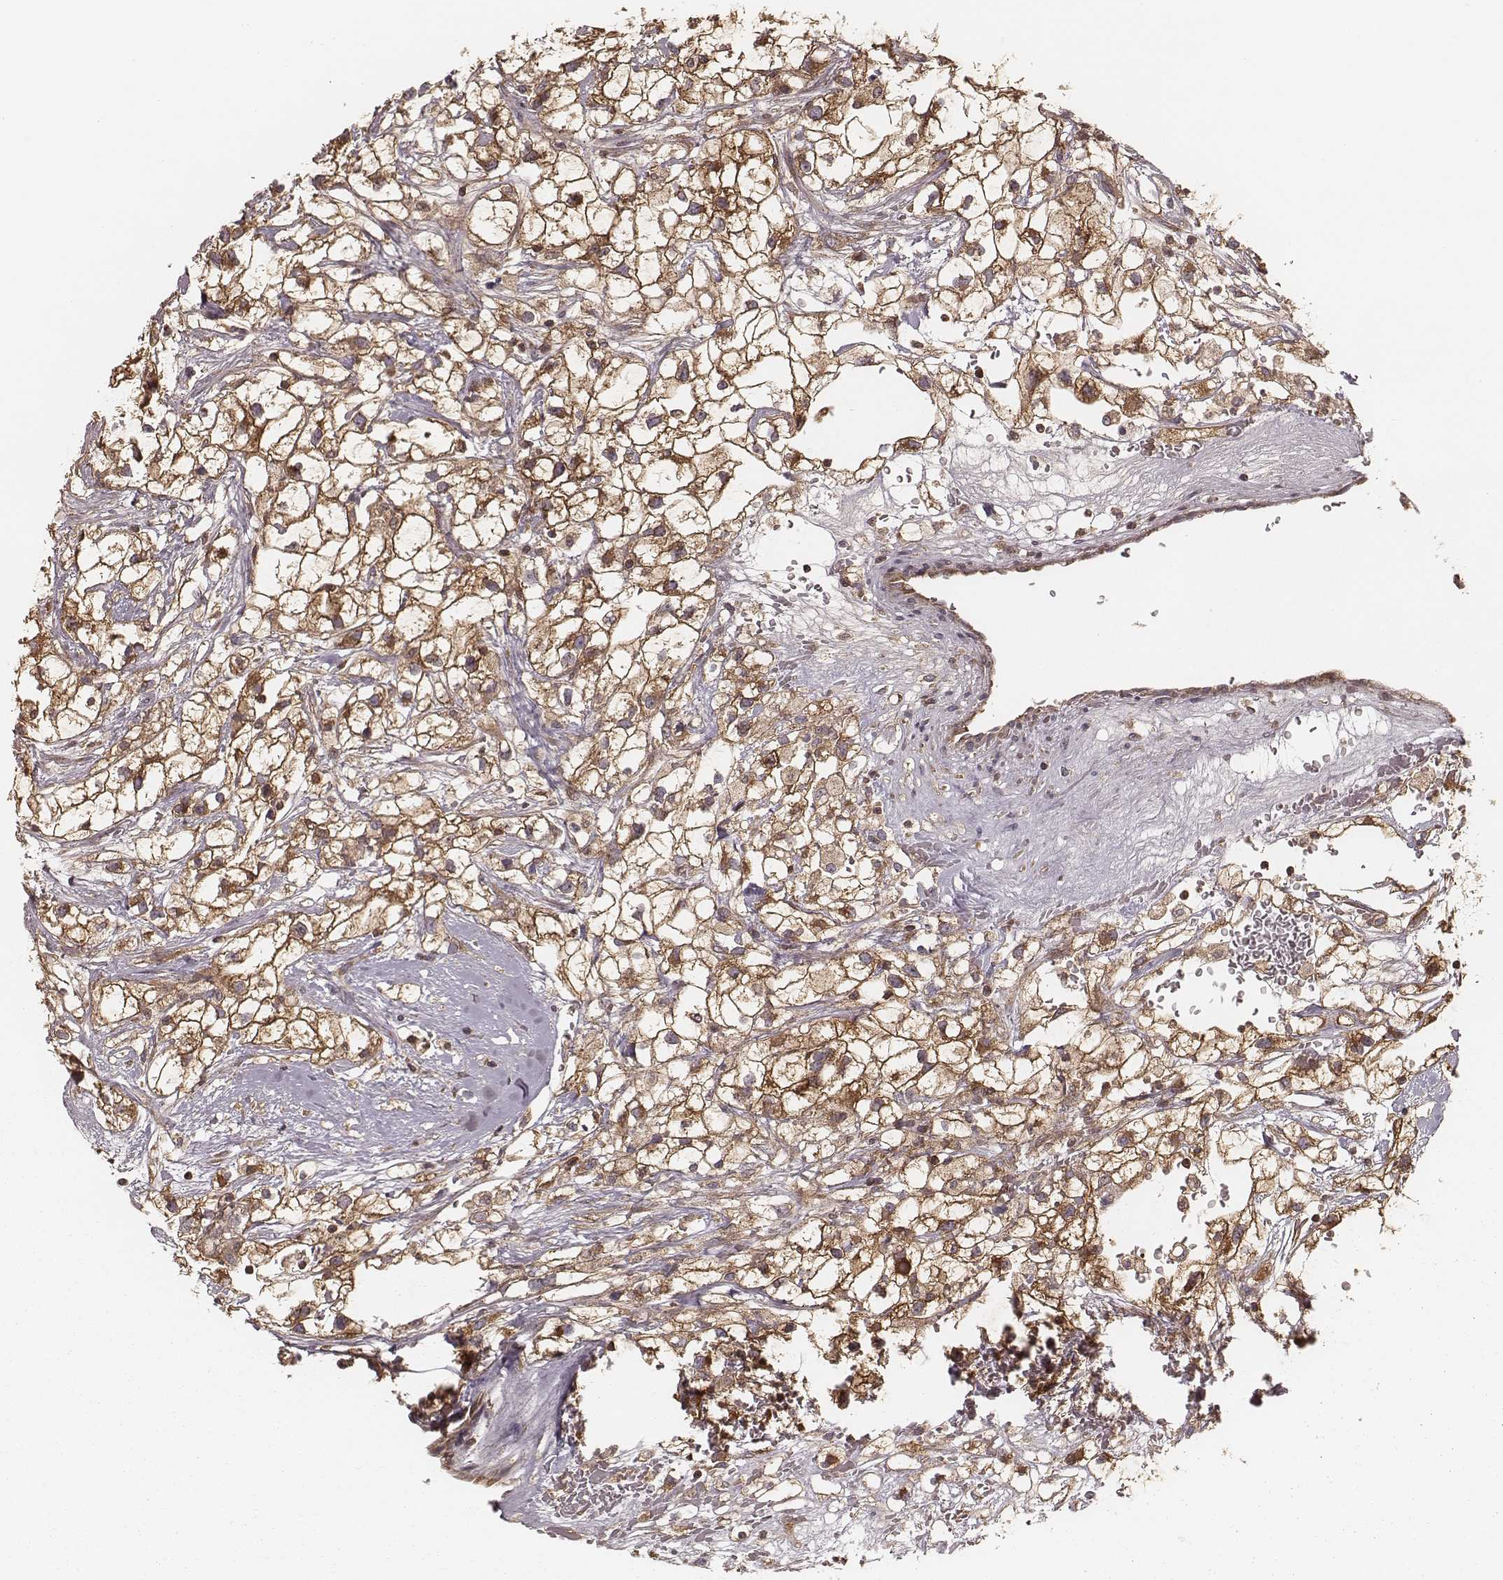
{"staining": {"intensity": "strong", "quantity": ">75%", "location": "cytoplasmic/membranous"}, "tissue": "renal cancer", "cell_type": "Tumor cells", "image_type": "cancer", "snomed": [{"axis": "morphology", "description": "Adenocarcinoma, NOS"}, {"axis": "topography", "description": "Kidney"}], "caption": "Strong cytoplasmic/membranous positivity is present in about >75% of tumor cells in renal adenocarcinoma.", "gene": "CARS1", "patient": {"sex": "male", "age": 59}}